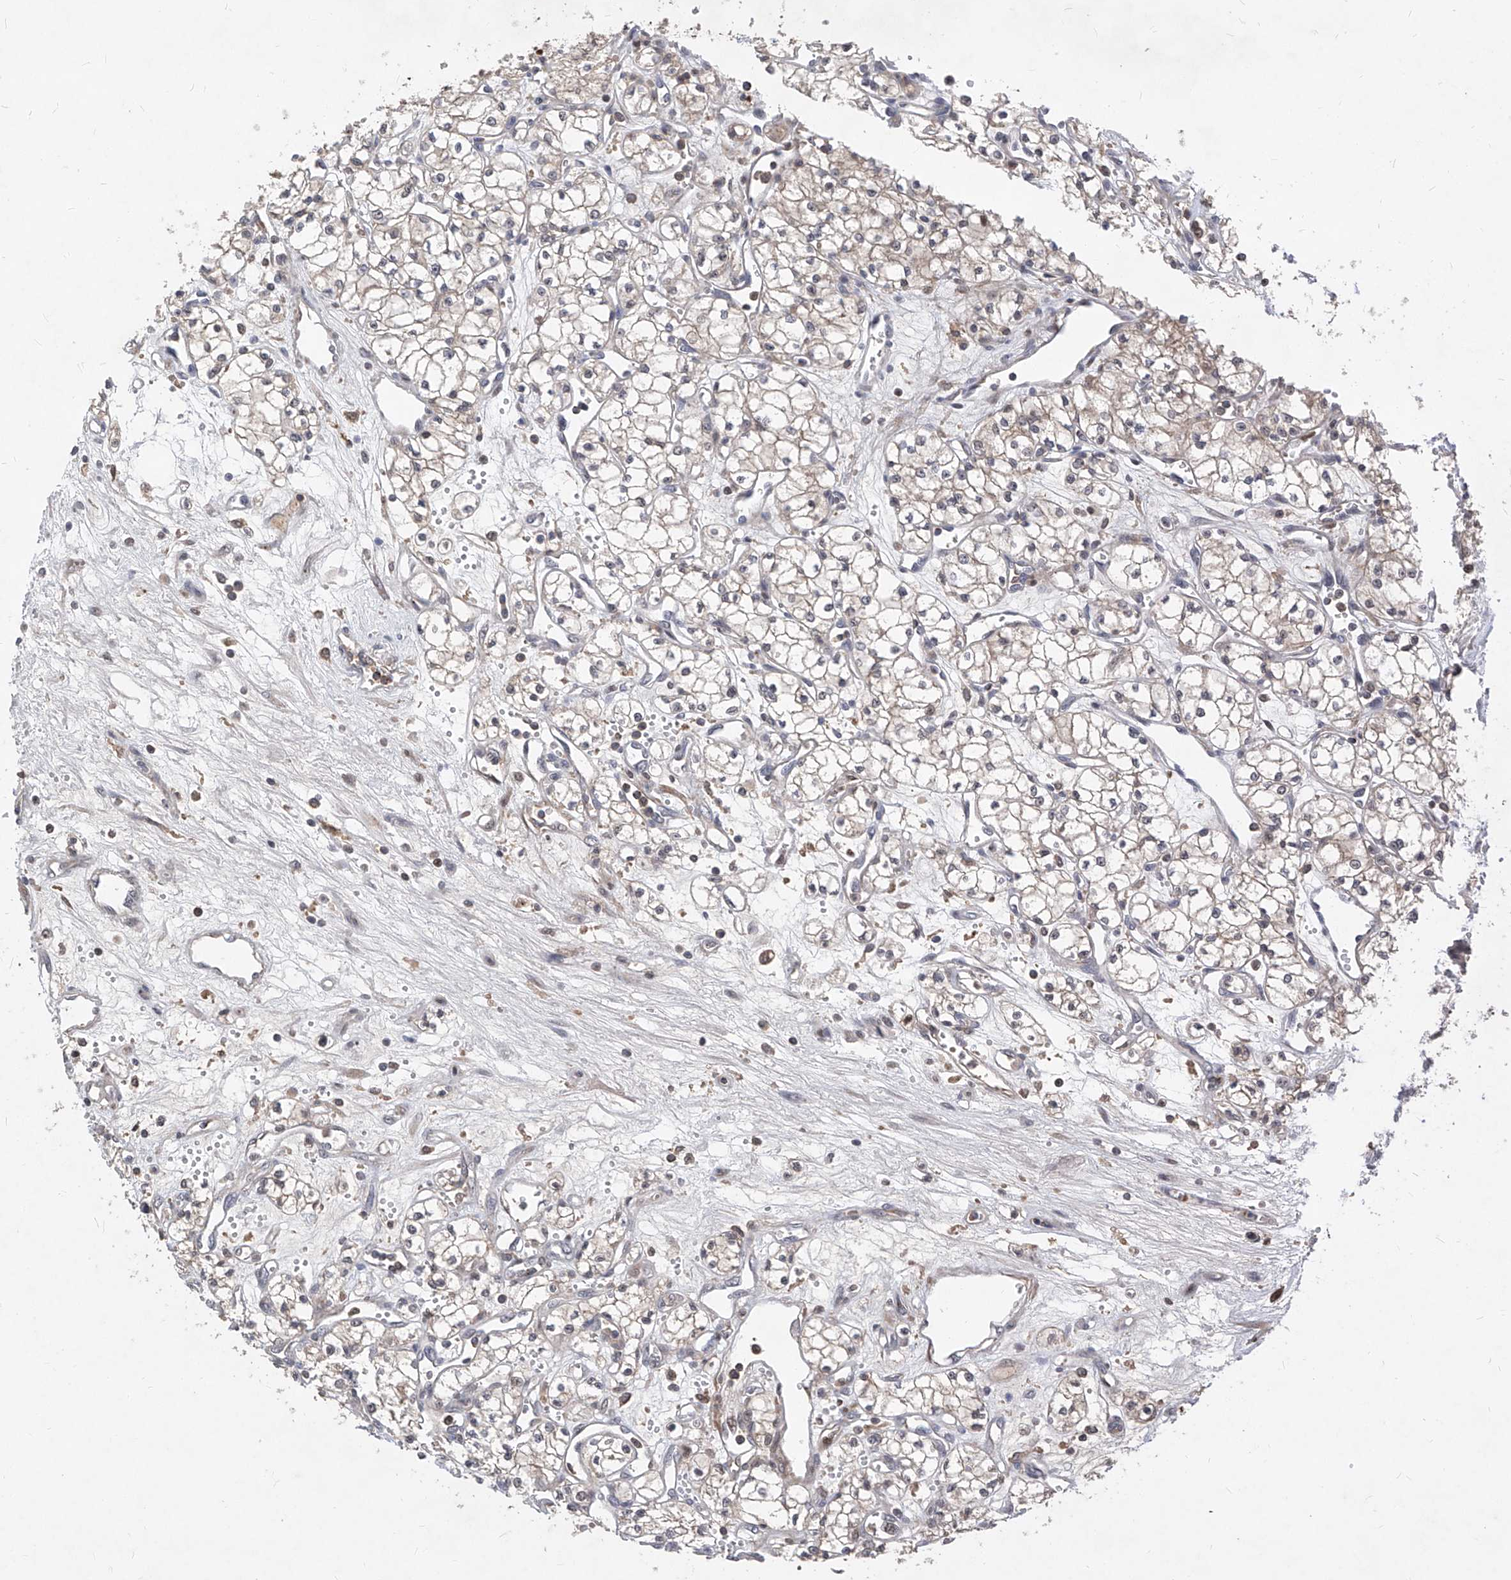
{"staining": {"intensity": "weak", "quantity": "<25%", "location": "cytoplasmic/membranous"}, "tissue": "renal cancer", "cell_type": "Tumor cells", "image_type": "cancer", "snomed": [{"axis": "morphology", "description": "Adenocarcinoma, NOS"}, {"axis": "topography", "description": "Kidney"}], "caption": "A high-resolution image shows immunohistochemistry staining of renal cancer (adenocarcinoma), which shows no significant positivity in tumor cells.", "gene": "LGR4", "patient": {"sex": "male", "age": 59}}